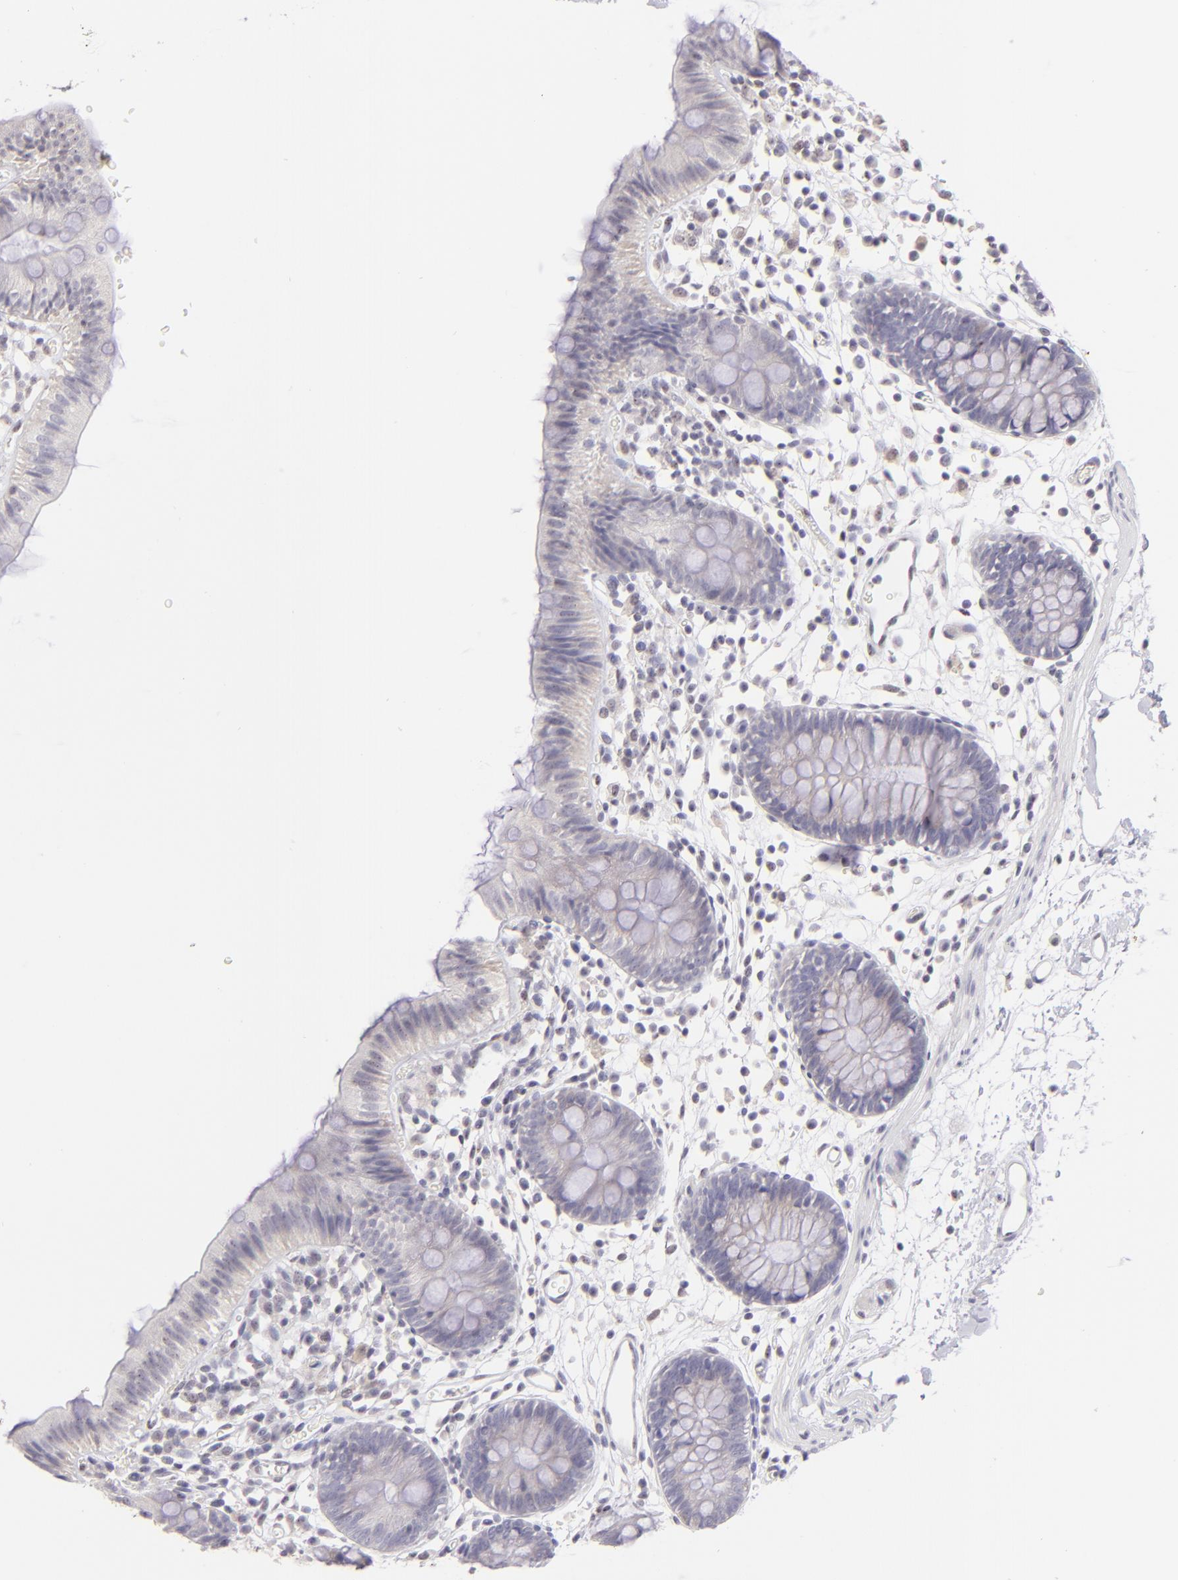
{"staining": {"intensity": "negative", "quantity": "none", "location": "none"}, "tissue": "colon", "cell_type": "Endothelial cells", "image_type": "normal", "snomed": [{"axis": "morphology", "description": "Normal tissue, NOS"}, {"axis": "topography", "description": "Colon"}], "caption": "Micrograph shows no protein expression in endothelial cells of benign colon. (Brightfield microscopy of DAB (3,3'-diaminobenzidine) immunohistochemistry (IHC) at high magnification).", "gene": "MAGEA1", "patient": {"sex": "male", "age": 14}}